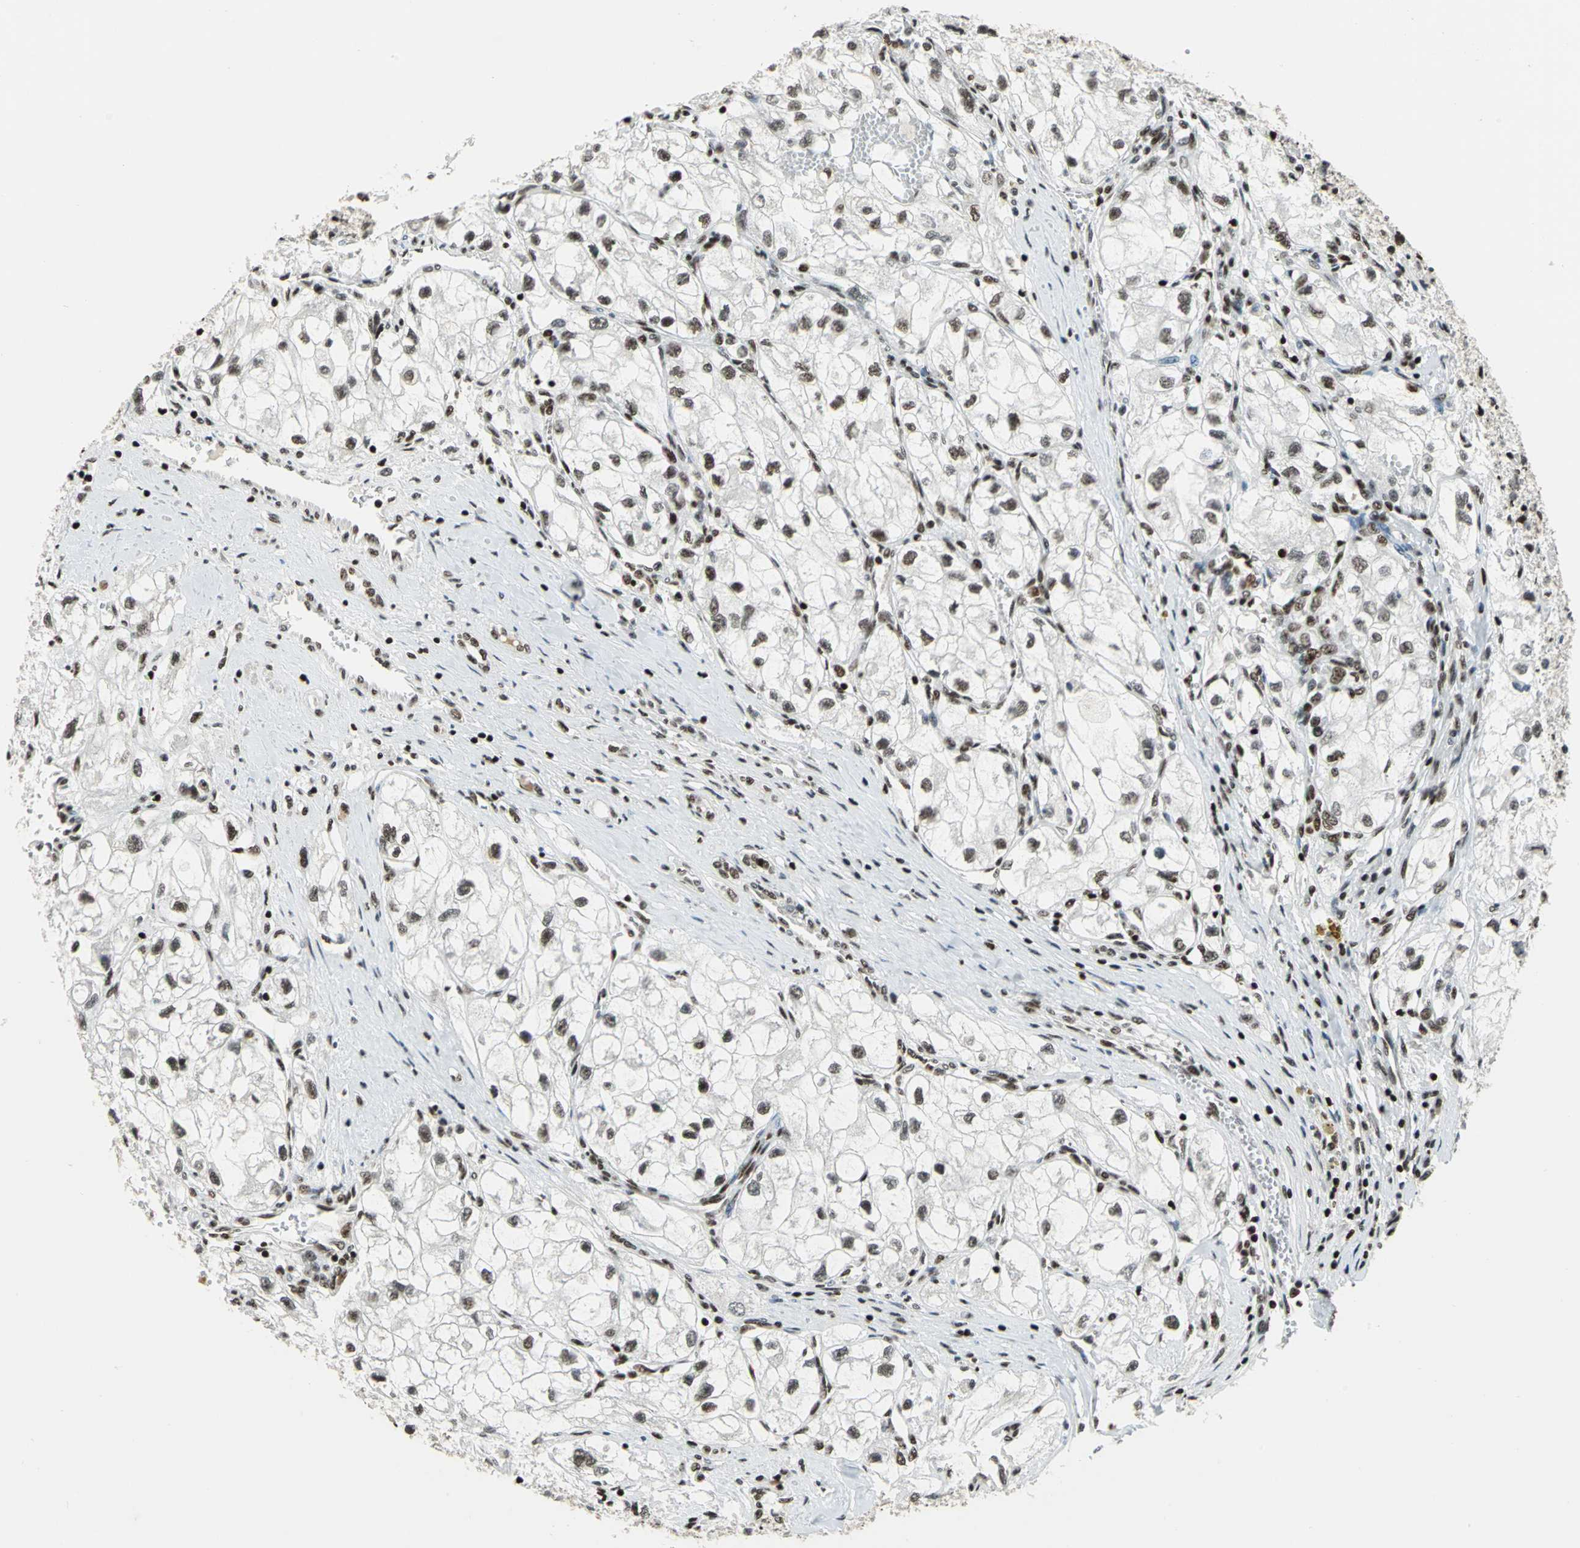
{"staining": {"intensity": "moderate", "quantity": ">75%", "location": "nuclear"}, "tissue": "renal cancer", "cell_type": "Tumor cells", "image_type": "cancer", "snomed": [{"axis": "morphology", "description": "Adenocarcinoma, NOS"}, {"axis": "topography", "description": "Kidney"}], "caption": "Renal adenocarcinoma was stained to show a protein in brown. There is medium levels of moderate nuclear expression in about >75% of tumor cells.", "gene": "UBTF", "patient": {"sex": "female", "age": 70}}